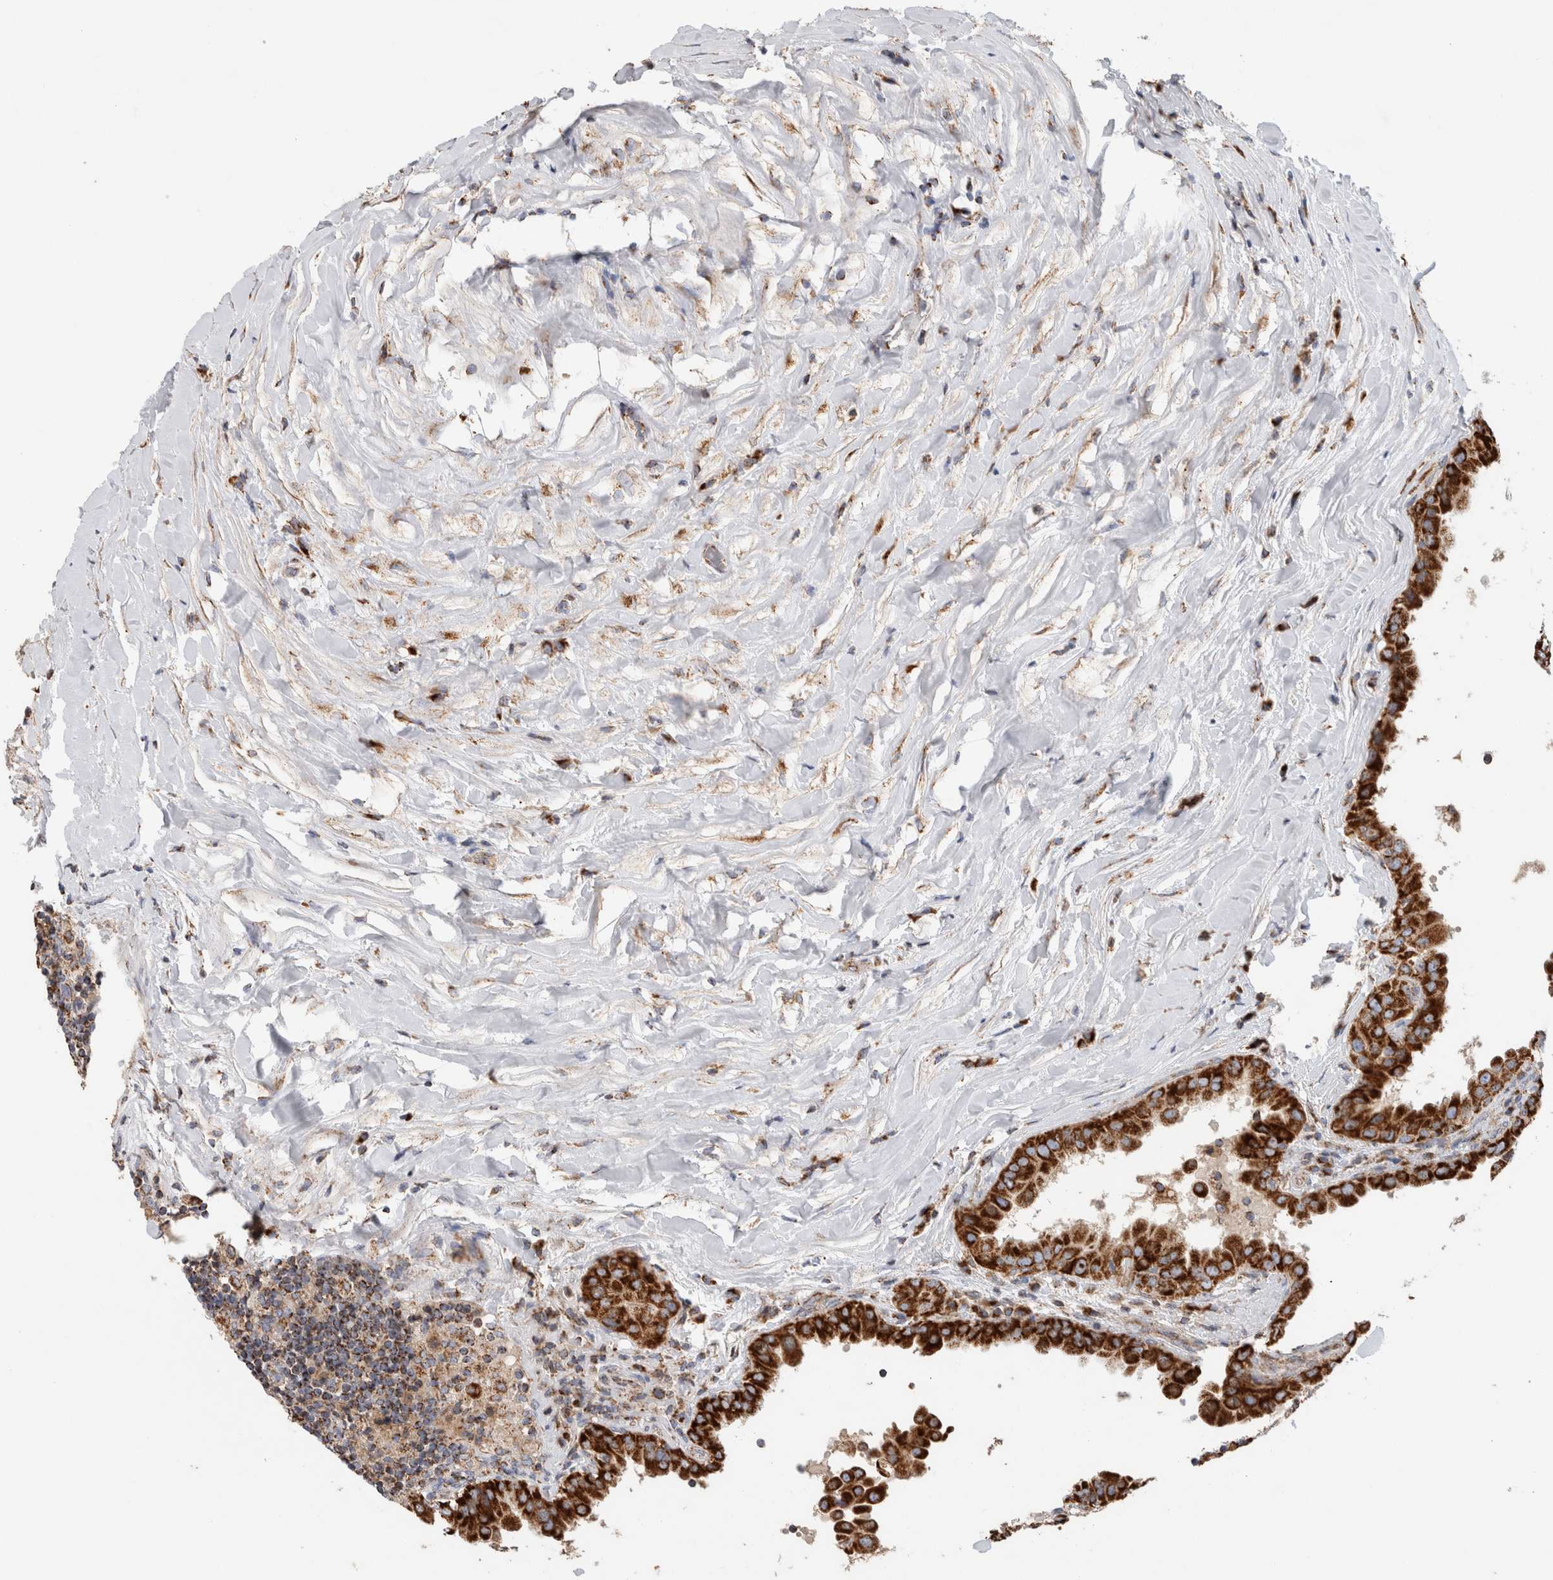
{"staining": {"intensity": "strong", "quantity": ">75%", "location": "cytoplasmic/membranous"}, "tissue": "thyroid cancer", "cell_type": "Tumor cells", "image_type": "cancer", "snomed": [{"axis": "morphology", "description": "Papillary adenocarcinoma, NOS"}, {"axis": "topography", "description": "Thyroid gland"}], "caption": "An immunohistochemistry photomicrograph of neoplastic tissue is shown. Protein staining in brown labels strong cytoplasmic/membranous positivity in thyroid cancer (papillary adenocarcinoma) within tumor cells.", "gene": "IARS2", "patient": {"sex": "male", "age": 33}}